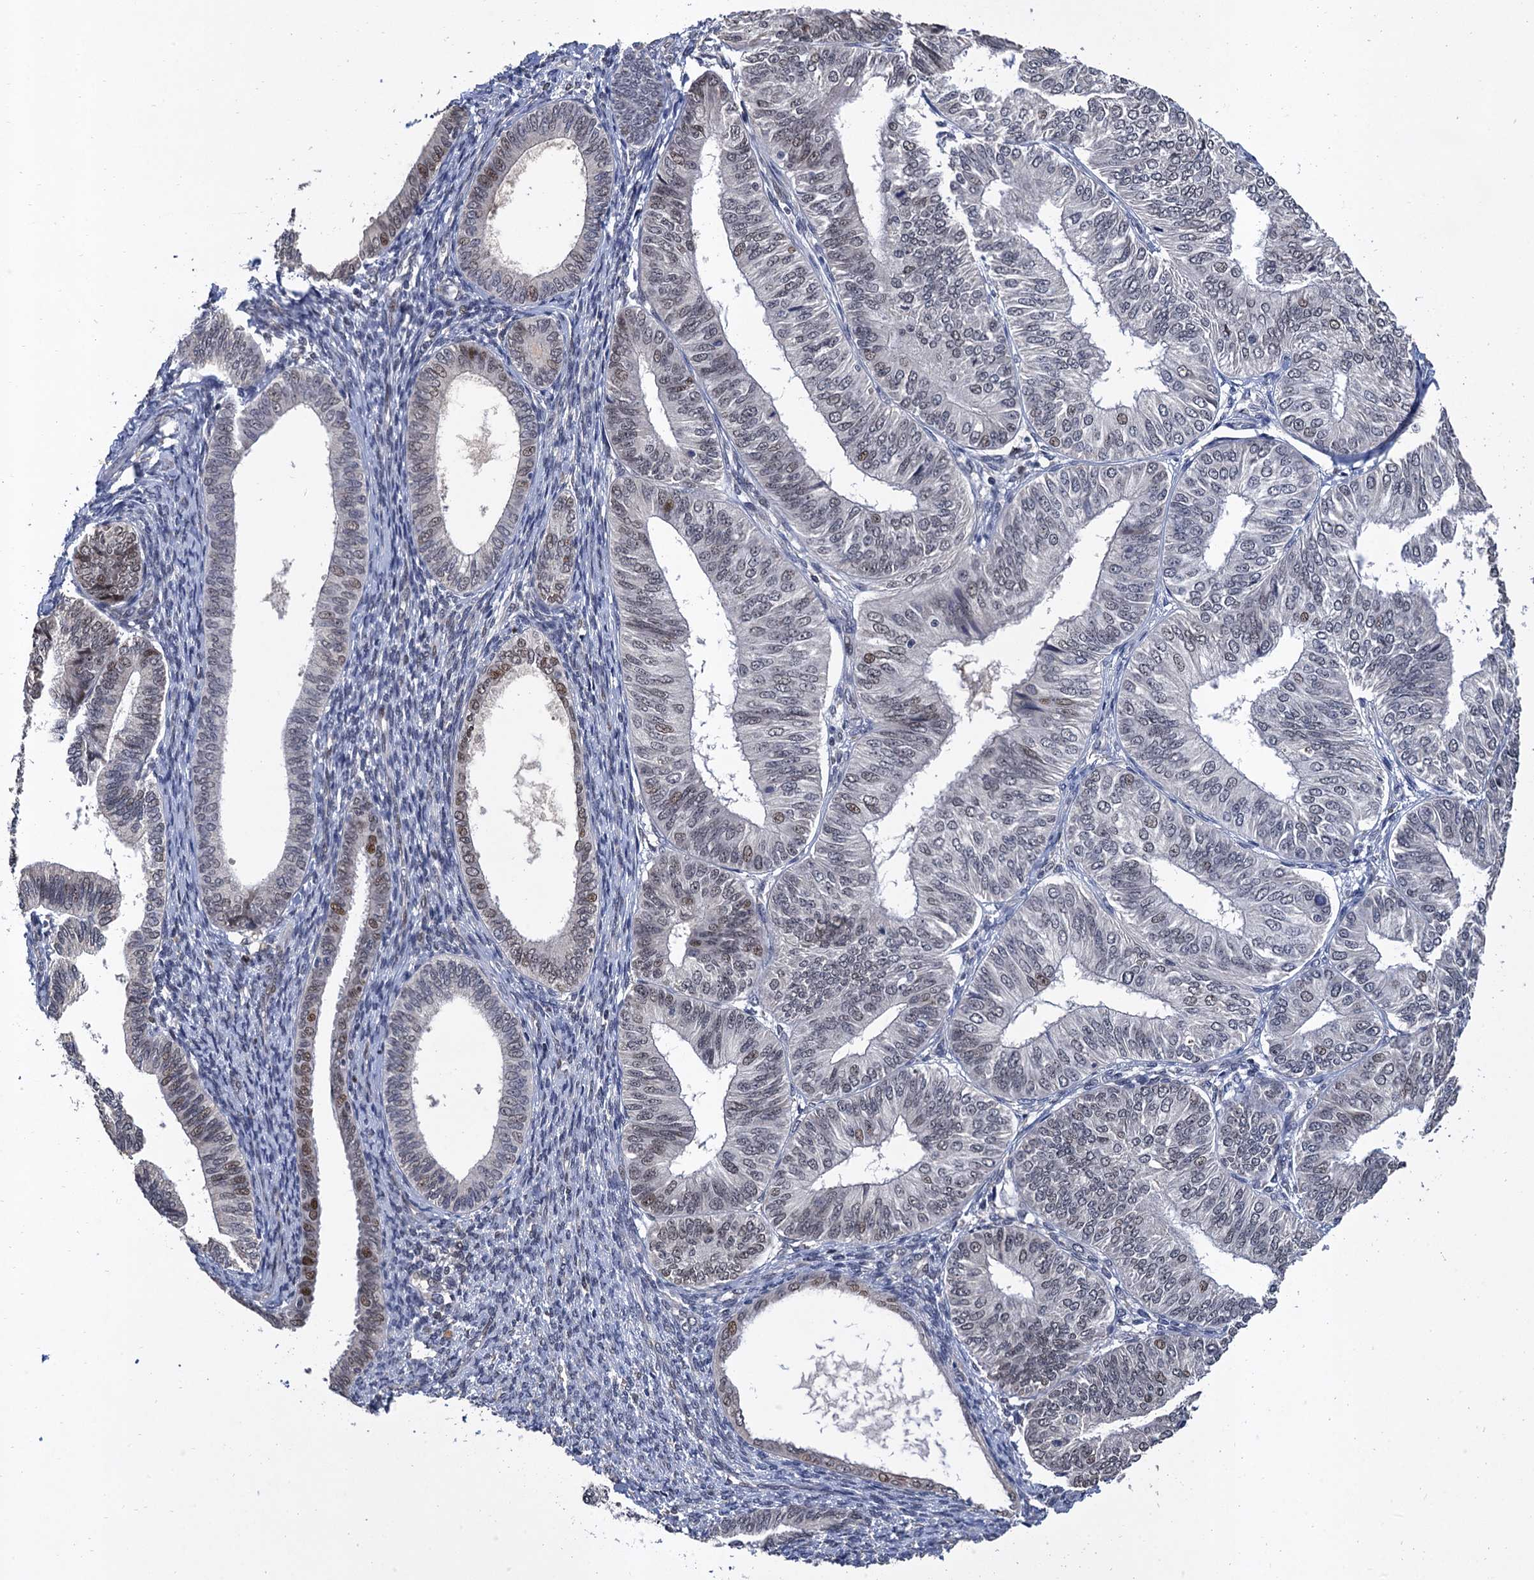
{"staining": {"intensity": "moderate", "quantity": "<25%", "location": "nuclear"}, "tissue": "endometrial cancer", "cell_type": "Tumor cells", "image_type": "cancer", "snomed": [{"axis": "morphology", "description": "Adenocarcinoma, NOS"}, {"axis": "topography", "description": "Endometrium"}], "caption": "The photomicrograph shows immunohistochemical staining of endometrial cancer (adenocarcinoma). There is moderate nuclear staining is appreciated in about <25% of tumor cells. Using DAB (3,3'-diaminobenzidine) (brown) and hematoxylin (blue) stains, captured at high magnification using brightfield microscopy.", "gene": "TSEN34", "patient": {"sex": "female", "age": 58}}